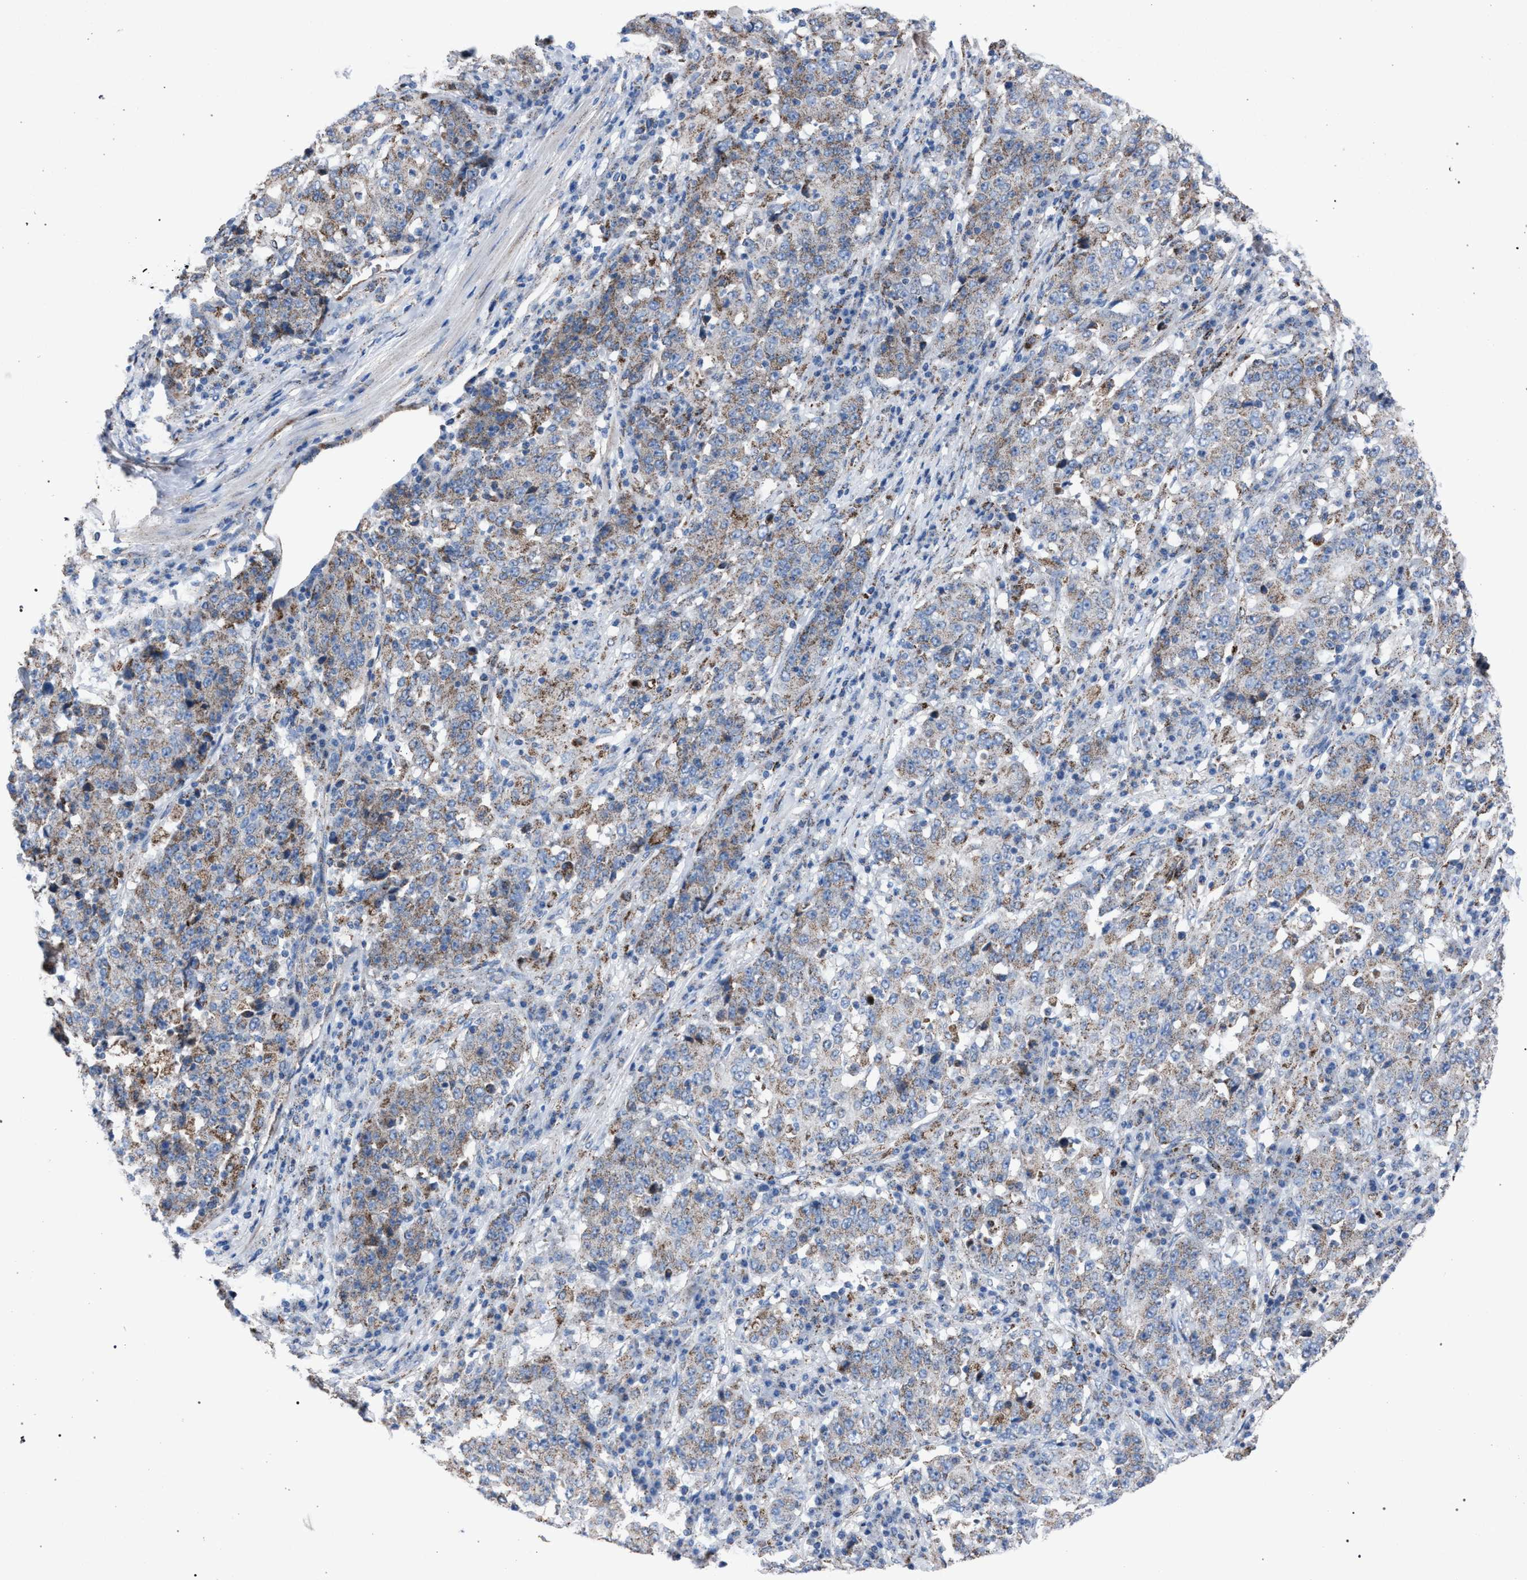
{"staining": {"intensity": "weak", "quantity": "25%-75%", "location": "cytoplasmic/membranous"}, "tissue": "stomach cancer", "cell_type": "Tumor cells", "image_type": "cancer", "snomed": [{"axis": "morphology", "description": "Adenocarcinoma, NOS"}, {"axis": "topography", "description": "Stomach"}], "caption": "Adenocarcinoma (stomach) stained for a protein (brown) shows weak cytoplasmic/membranous positive positivity in about 25%-75% of tumor cells.", "gene": "HSD17B4", "patient": {"sex": "male", "age": 59}}